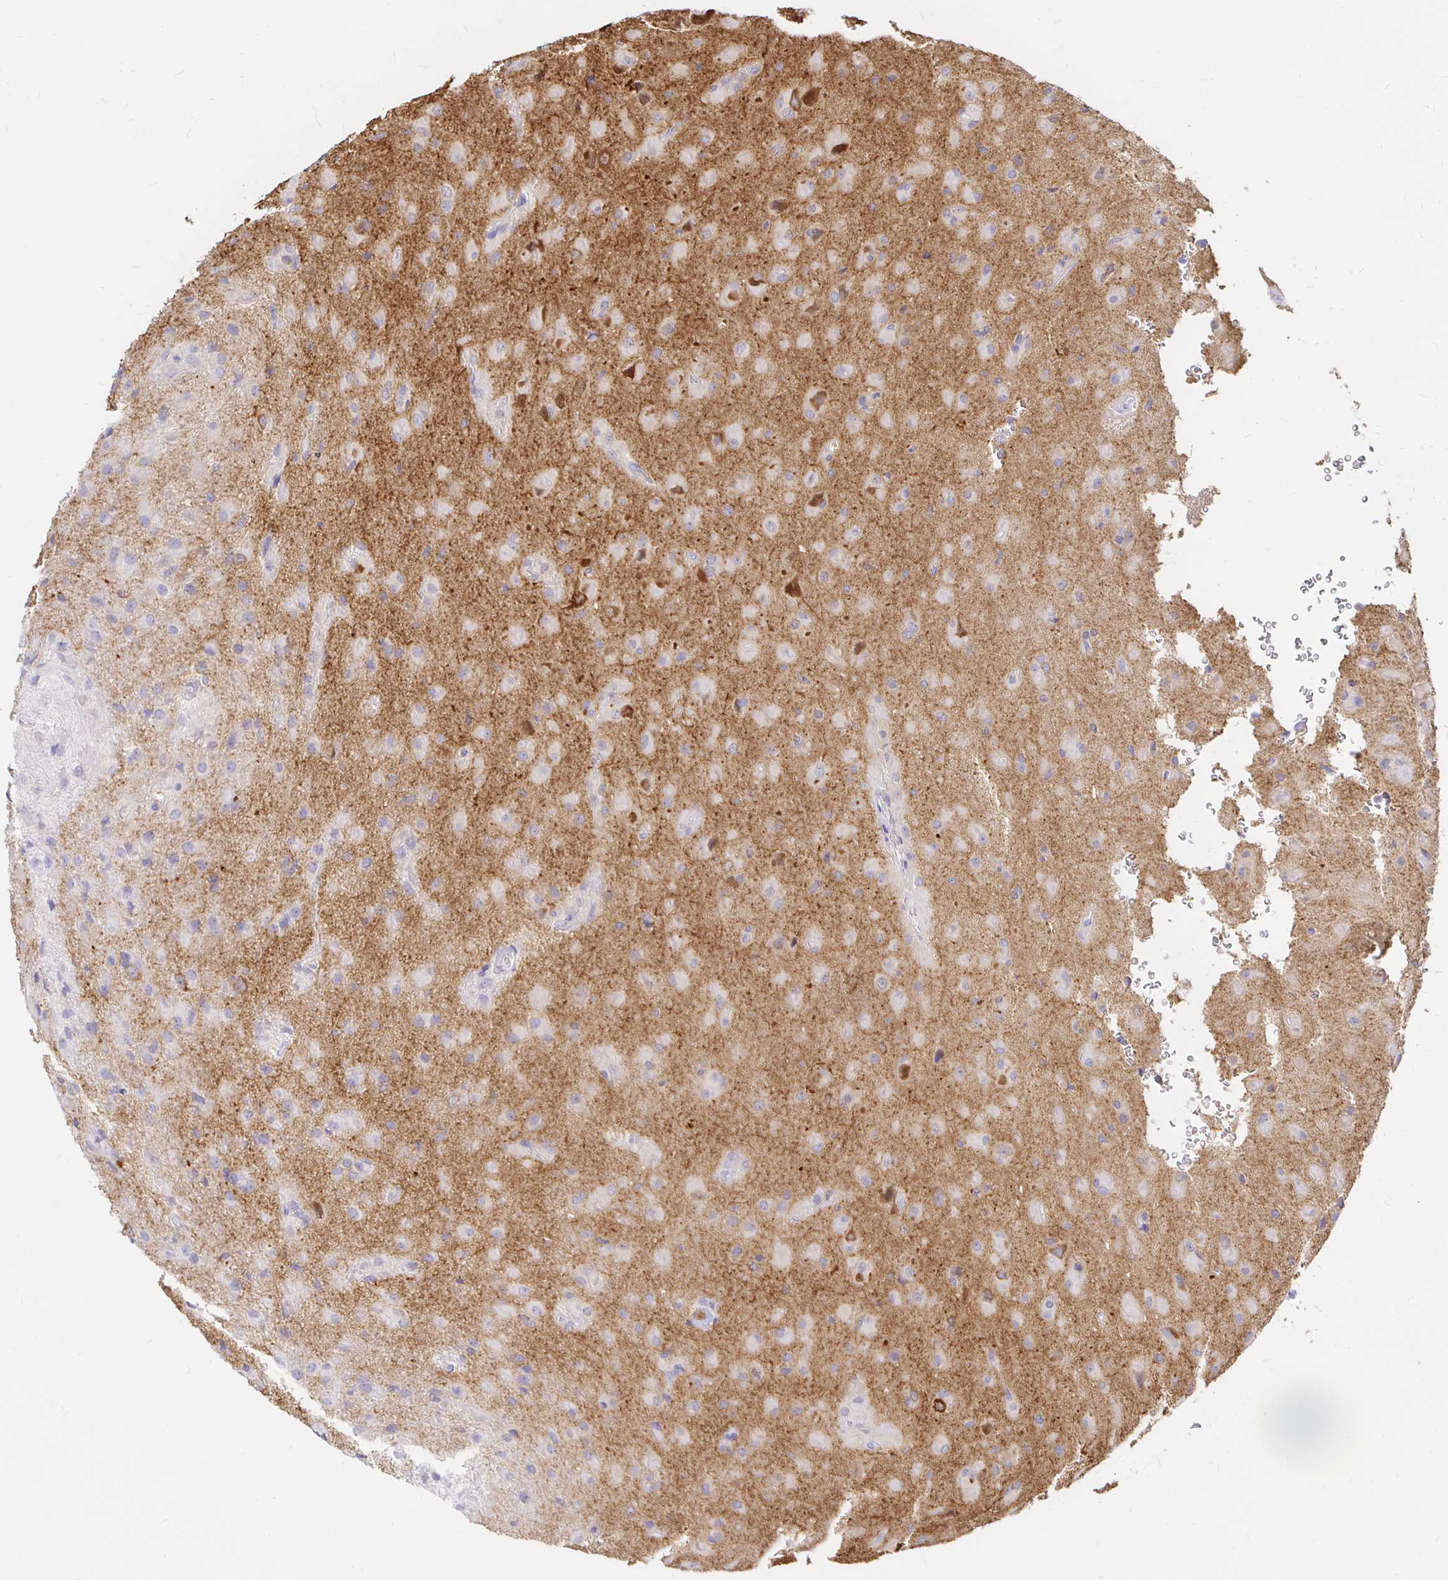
{"staining": {"intensity": "negative", "quantity": "none", "location": "none"}, "tissue": "glioma", "cell_type": "Tumor cells", "image_type": "cancer", "snomed": [{"axis": "morphology", "description": "Glioma, malignant, Low grade"}, {"axis": "topography", "description": "Brain"}], "caption": "The micrograph demonstrates no staining of tumor cells in glioma.", "gene": "NECAB1", "patient": {"sex": "male", "age": 58}}